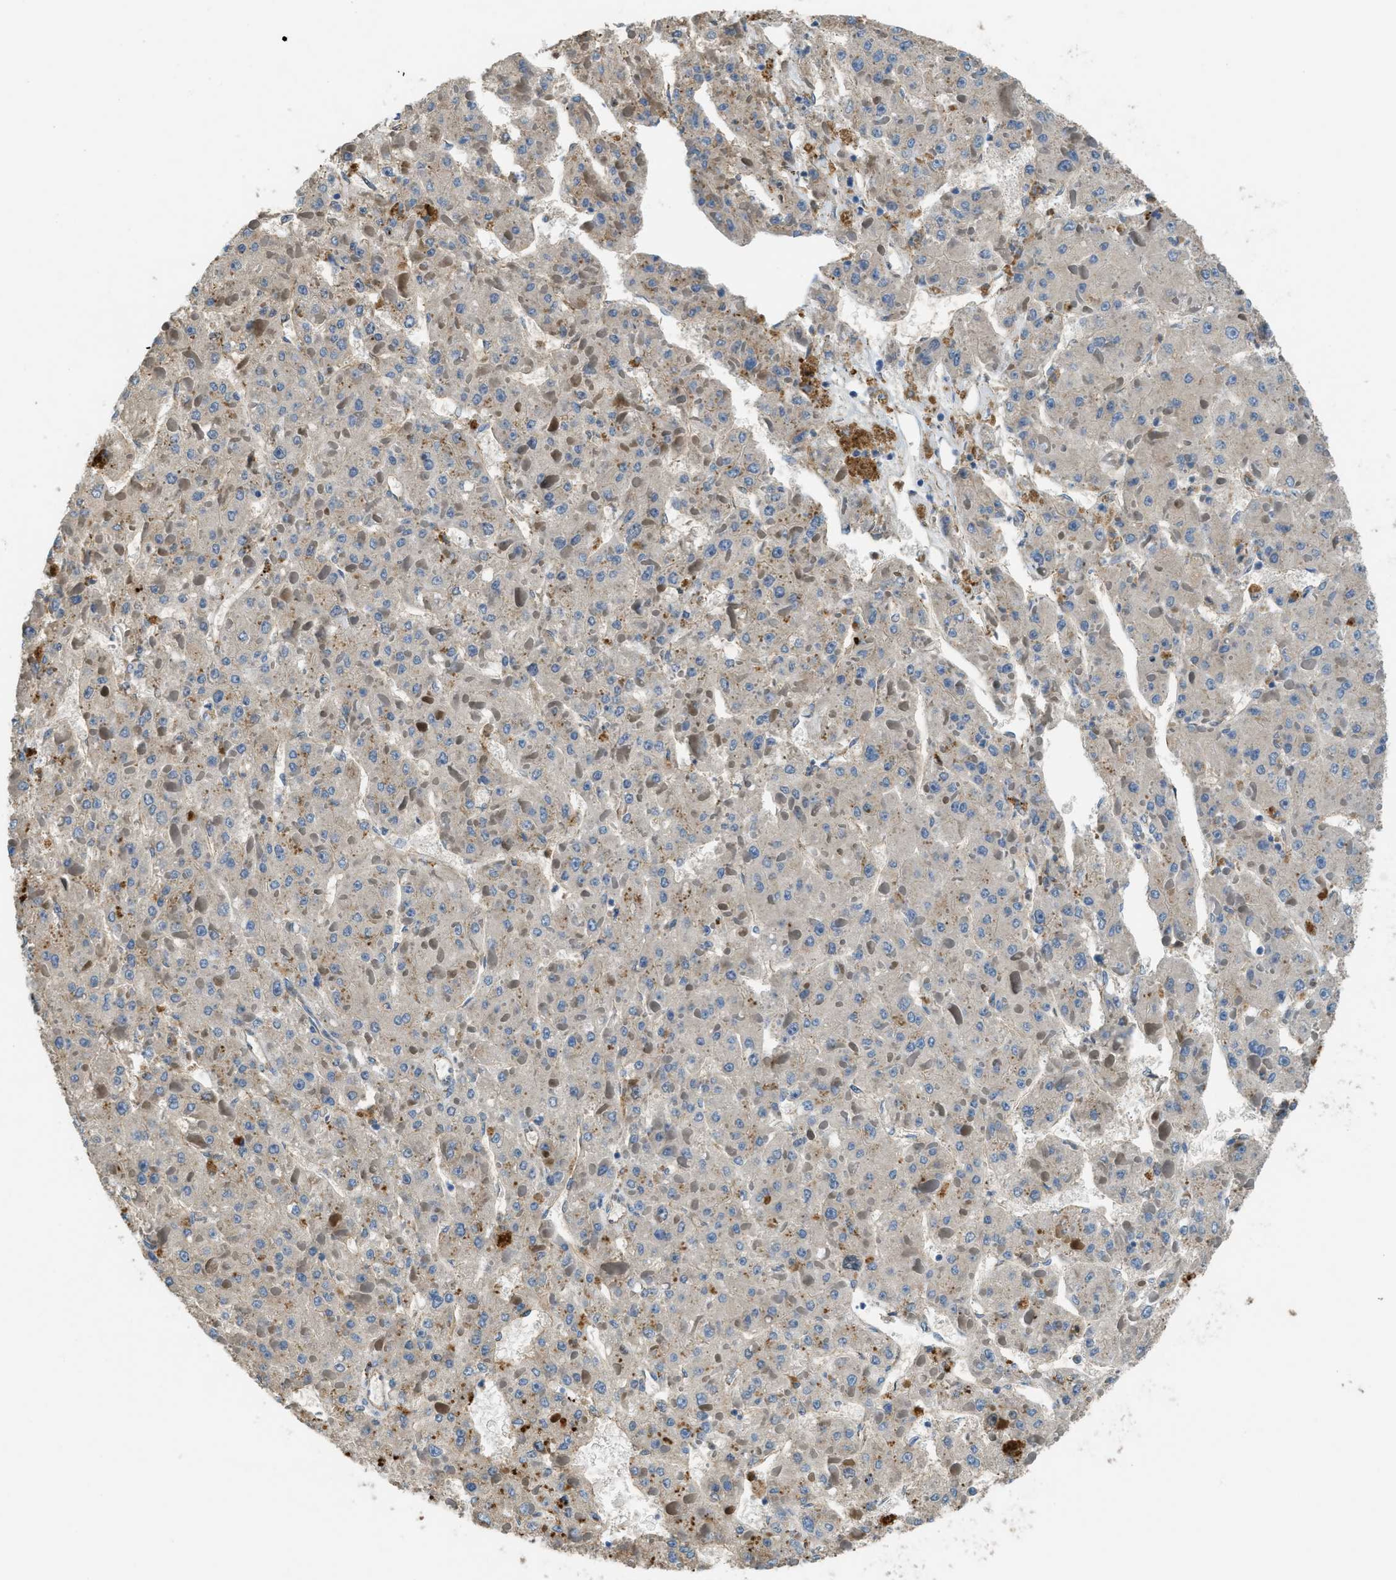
{"staining": {"intensity": "weak", "quantity": ">75%", "location": "cytoplasmic/membranous"}, "tissue": "liver cancer", "cell_type": "Tumor cells", "image_type": "cancer", "snomed": [{"axis": "morphology", "description": "Carcinoma, Hepatocellular, NOS"}, {"axis": "topography", "description": "Liver"}], "caption": "Weak cytoplasmic/membranous expression for a protein is appreciated in about >75% of tumor cells of liver hepatocellular carcinoma using immunohistochemistry.", "gene": "GIMAP8", "patient": {"sex": "female", "age": 73}}